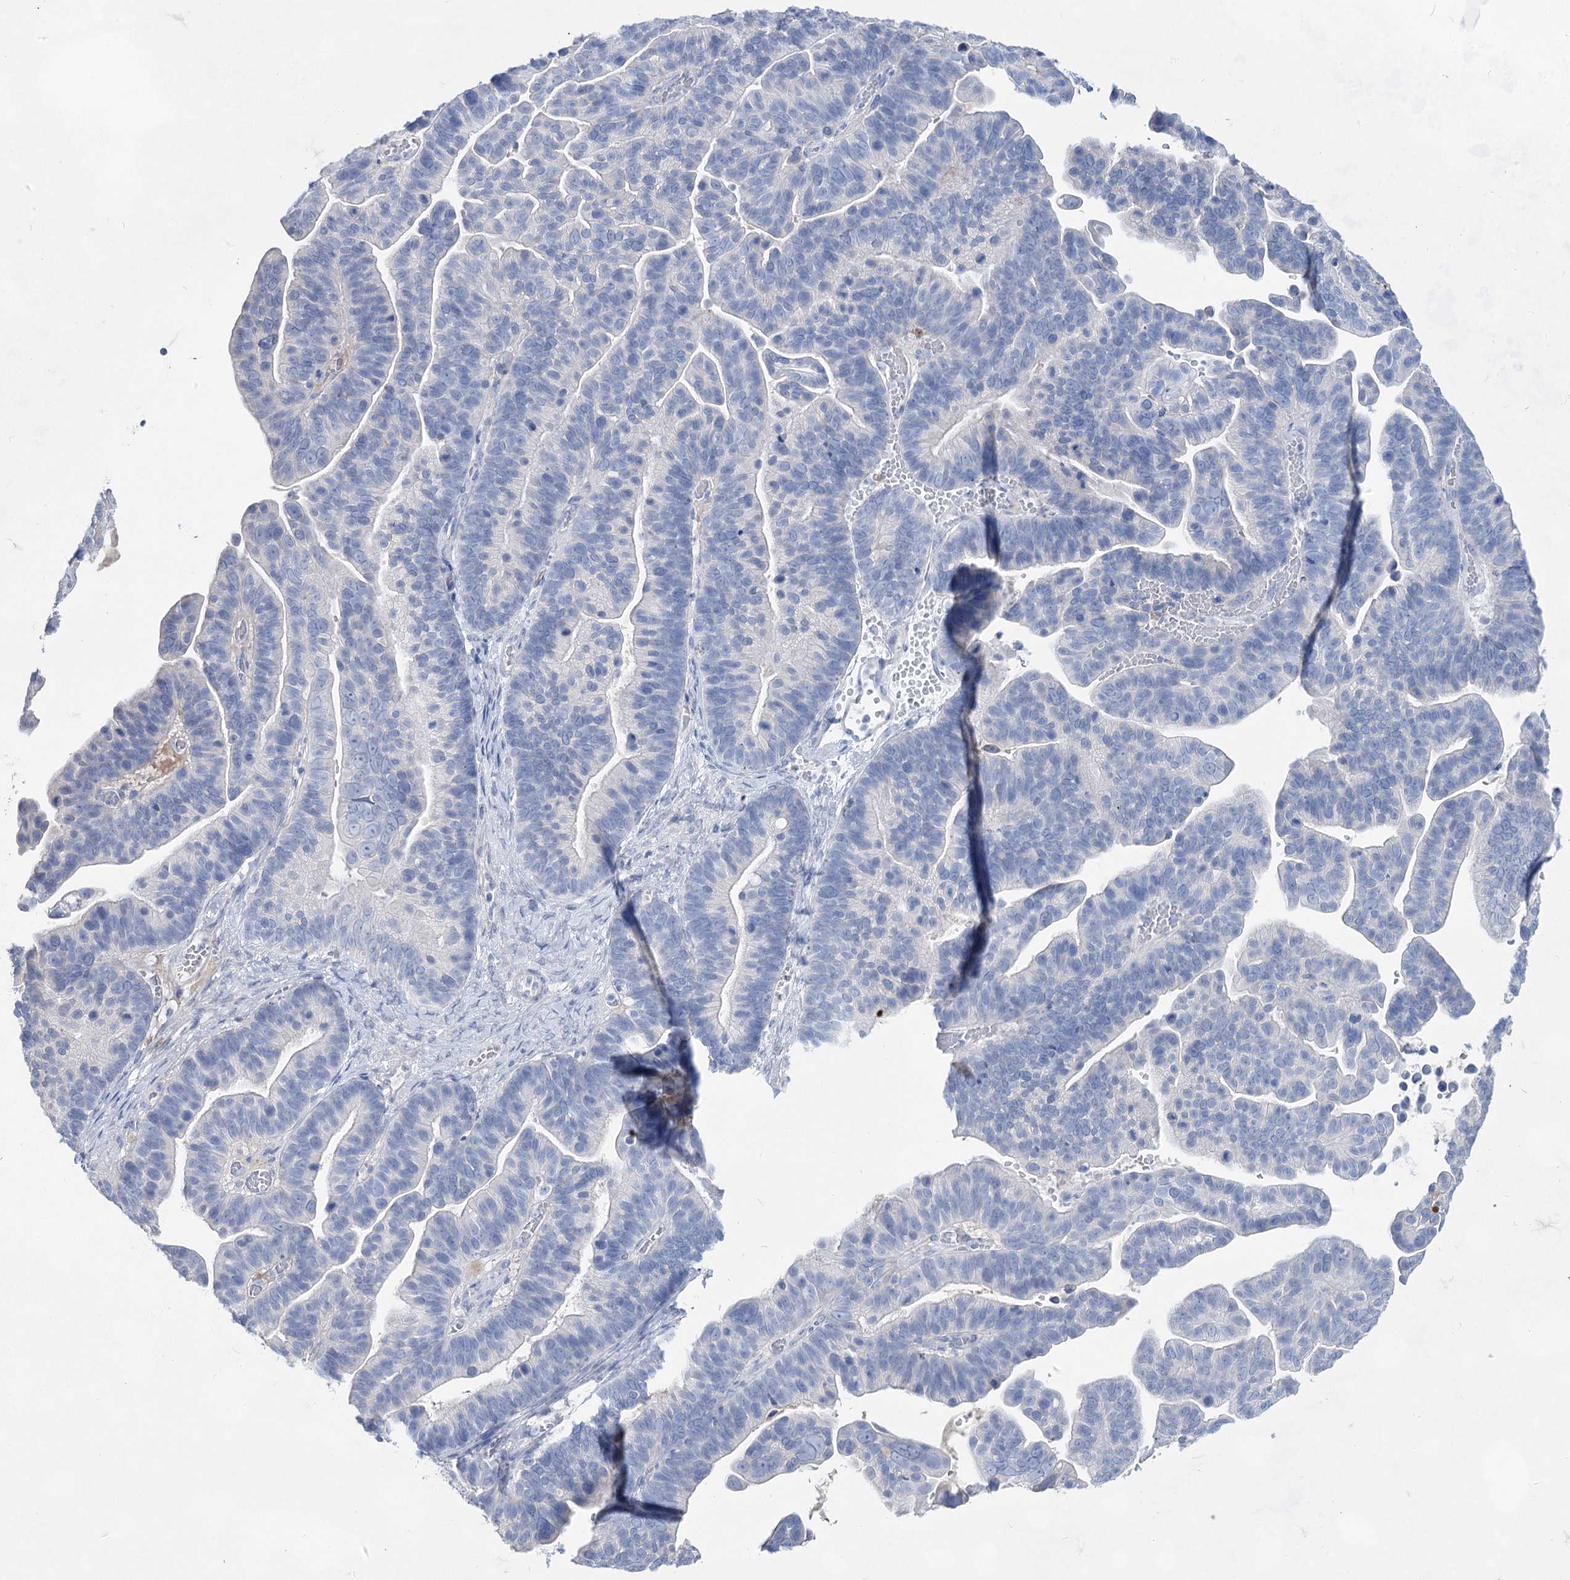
{"staining": {"intensity": "negative", "quantity": "none", "location": "none"}, "tissue": "ovarian cancer", "cell_type": "Tumor cells", "image_type": "cancer", "snomed": [{"axis": "morphology", "description": "Cystadenocarcinoma, serous, NOS"}, {"axis": "topography", "description": "Ovary"}], "caption": "This is an immunohistochemistry image of ovarian cancer (serous cystadenocarcinoma). There is no staining in tumor cells.", "gene": "ACRV1", "patient": {"sex": "female", "age": 56}}